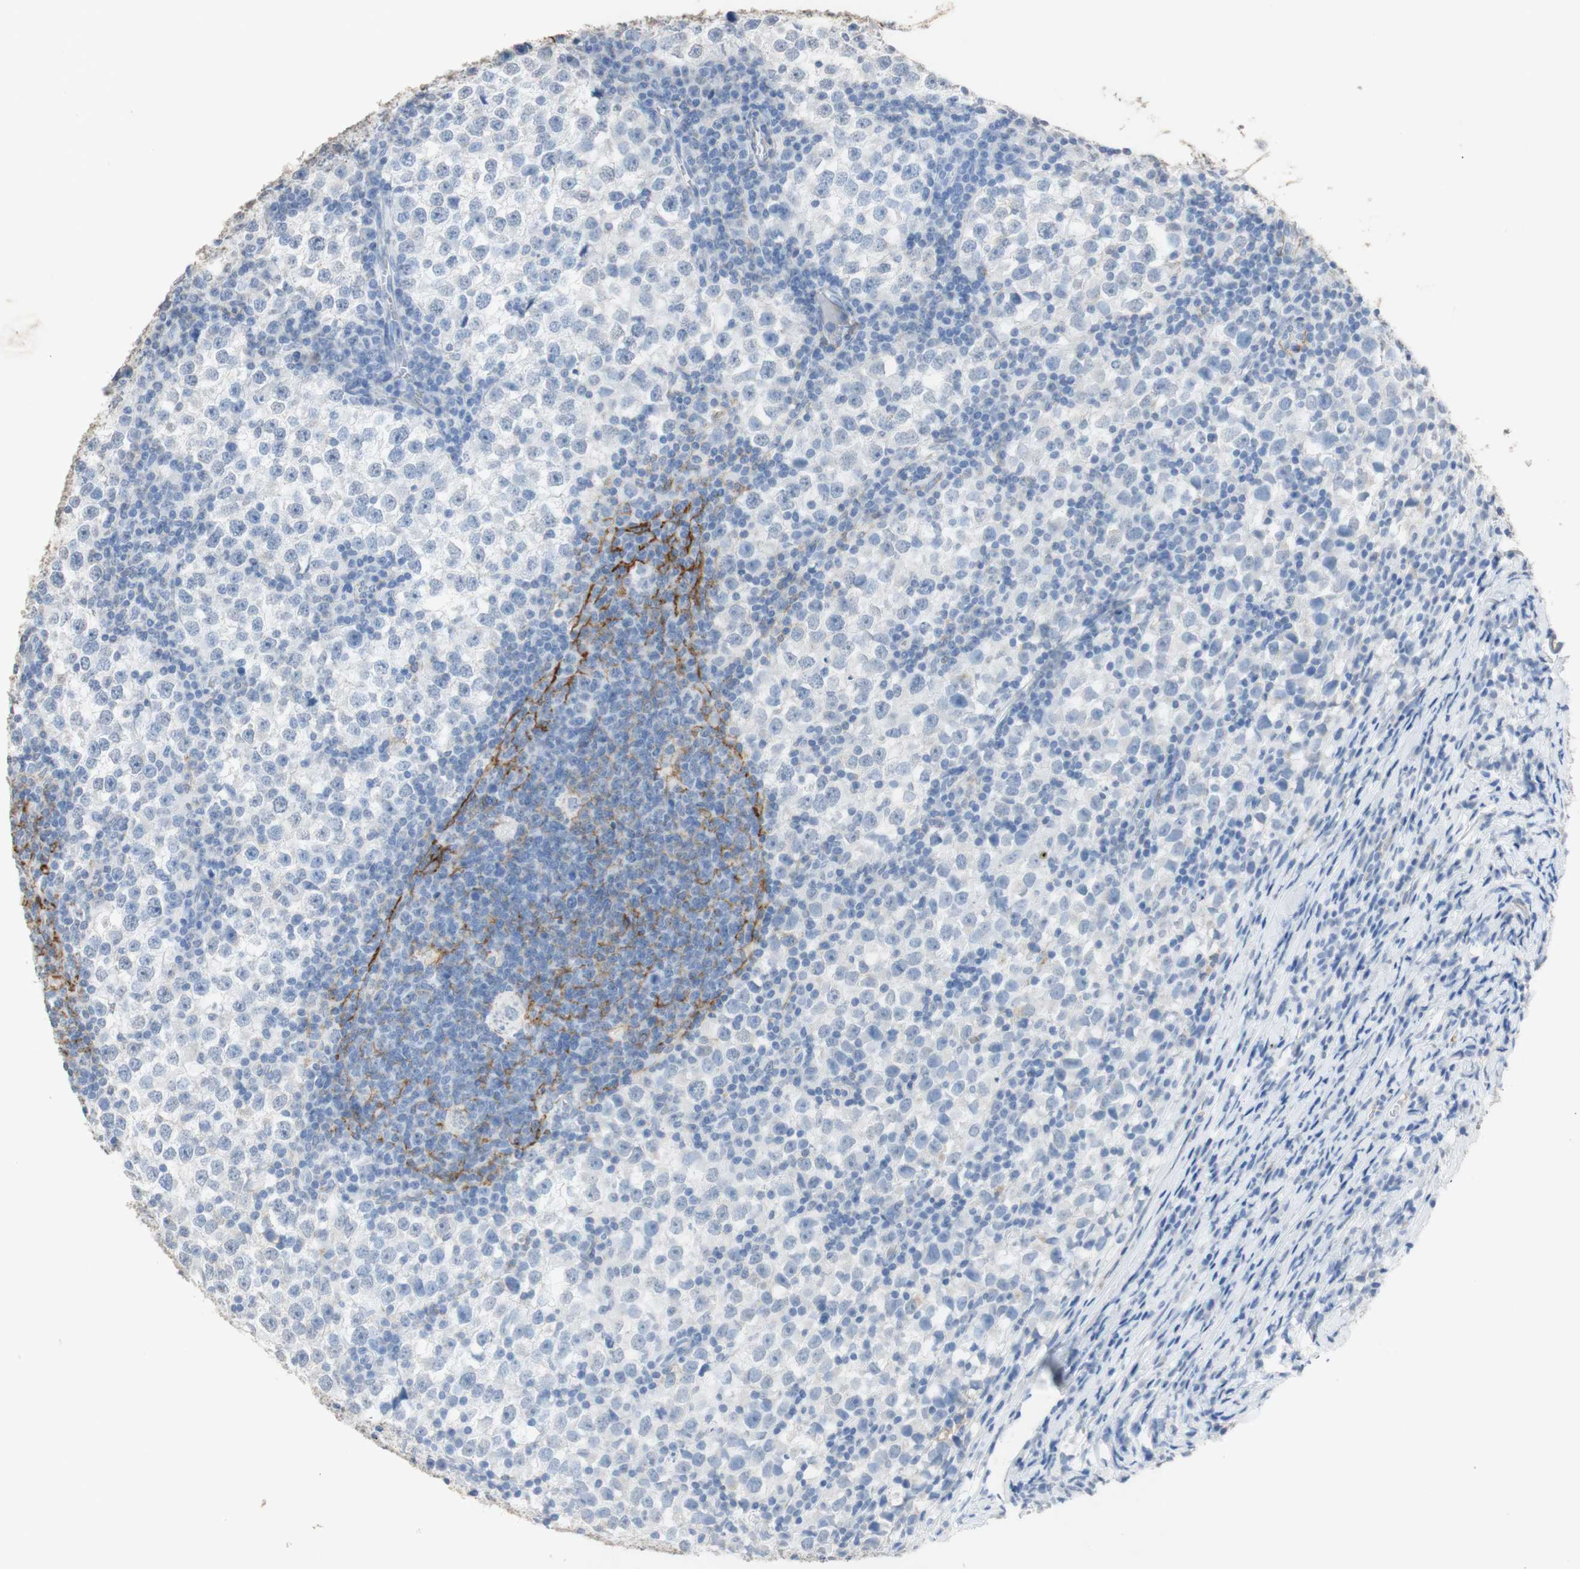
{"staining": {"intensity": "negative", "quantity": "none", "location": "none"}, "tissue": "testis cancer", "cell_type": "Tumor cells", "image_type": "cancer", "snomed": [{"axis": "morphology", "description": "Seminoma, NOS"}, {"axis": "topography", "description": "Testis"}], "caption": "Immunohistochemistry of seminoma (testis) shows no positivity in tumor cells.", "gene": "L1CAM", "patient": {"sex": "male", "age": 65}}